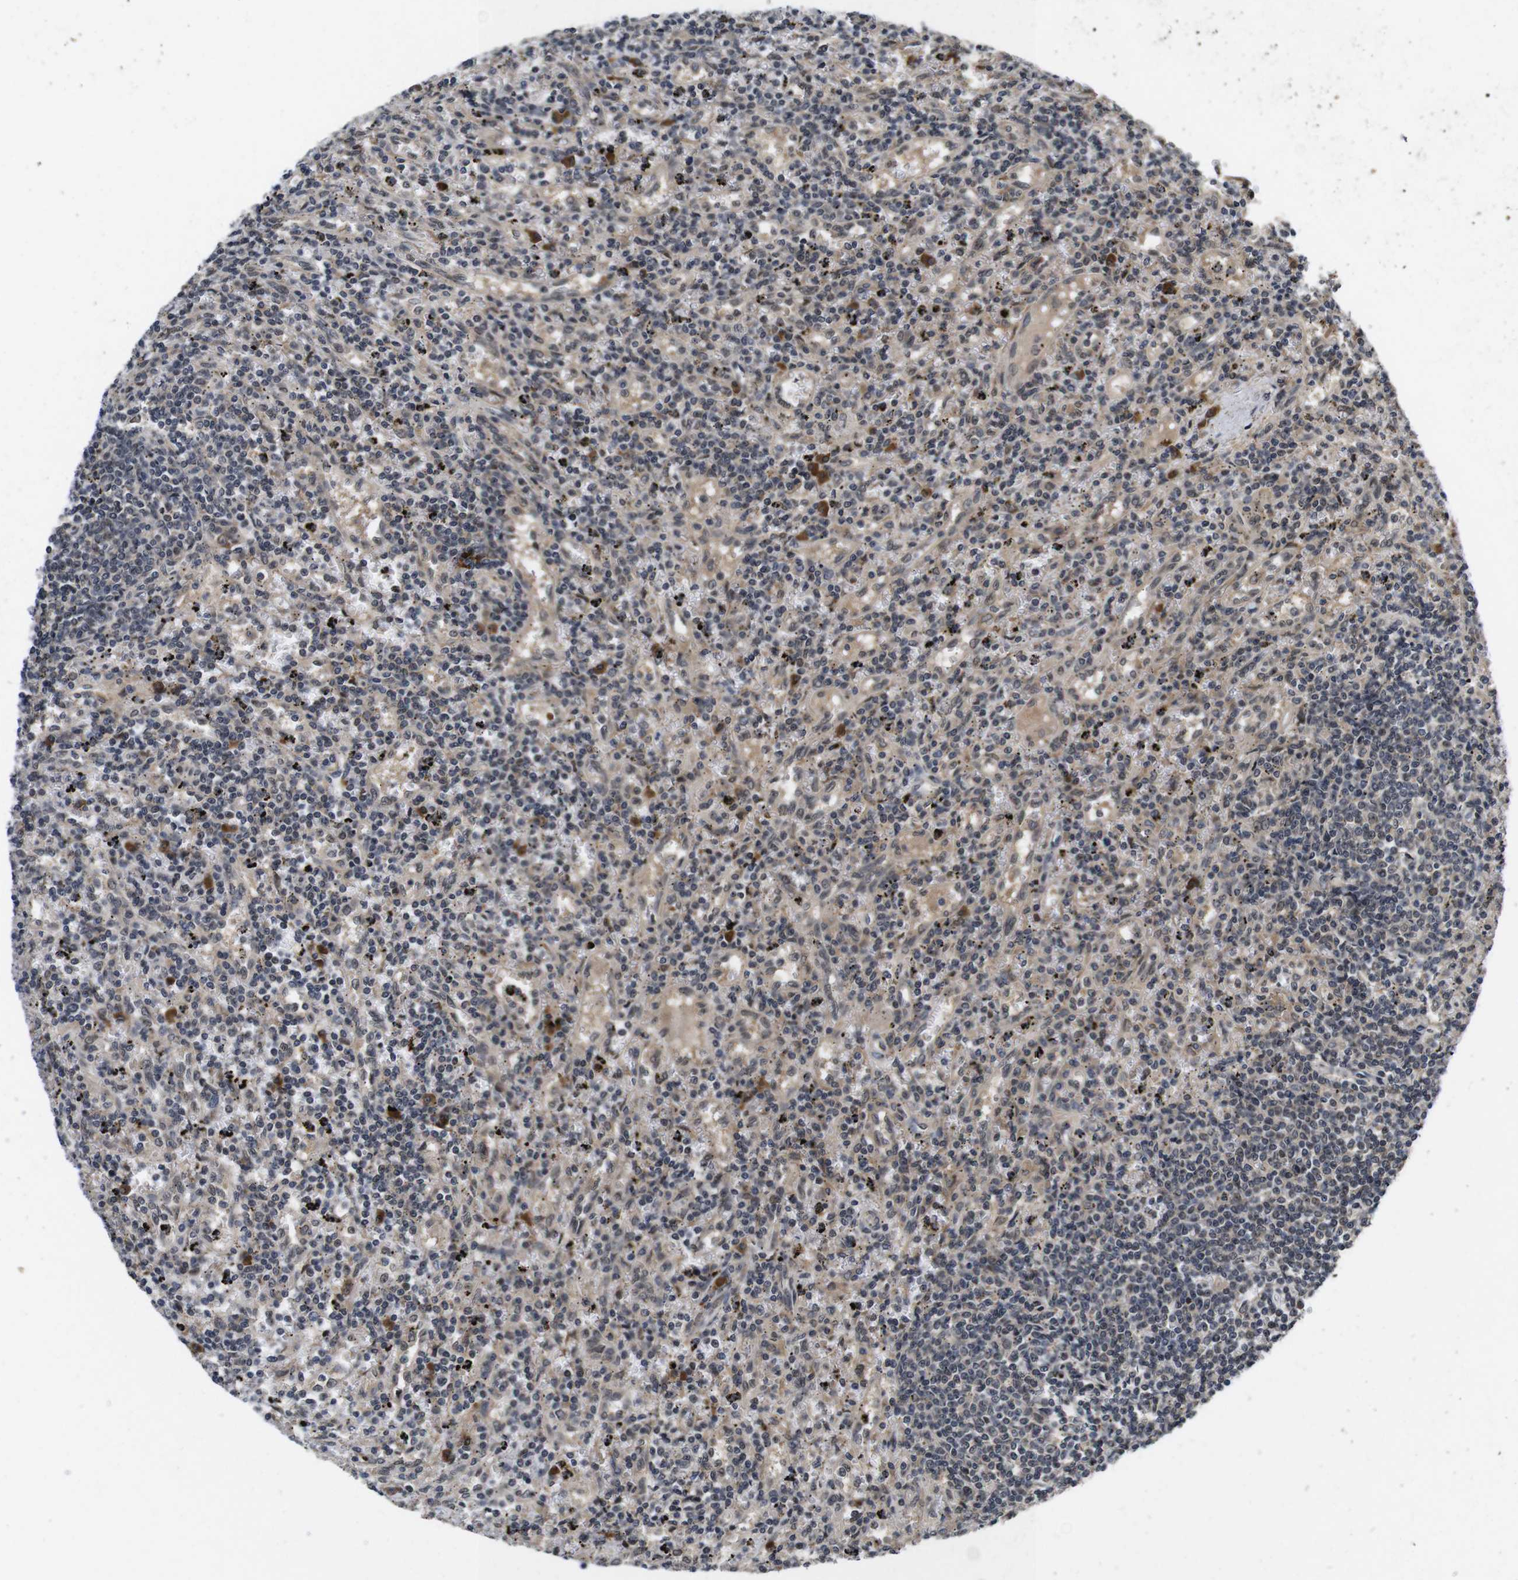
{"staining": {"intensity": "weak", "quantity": "25%-75%", "location": "cytoplasmic/membranous"}, "tissue": "lymphoma", "cell_type": "Tumor cells", "image_type": "cancer", "snomed": [{"axis": "morphology", "description": "Malignant lymphoma, non-Hodgkin's type, Low grade"}, {"axis": "topography", "description": "Spleen"}], "caption": "Protein expression analysis of human malignant lymphoma, non-Hodgkin's type (low-grade) reveals weak cytoplasmic/membranous positivity in about 25%-75% of tumor cells.", "gene": "ZBTB46", "patient": {"sex": "male", "age": 76}}